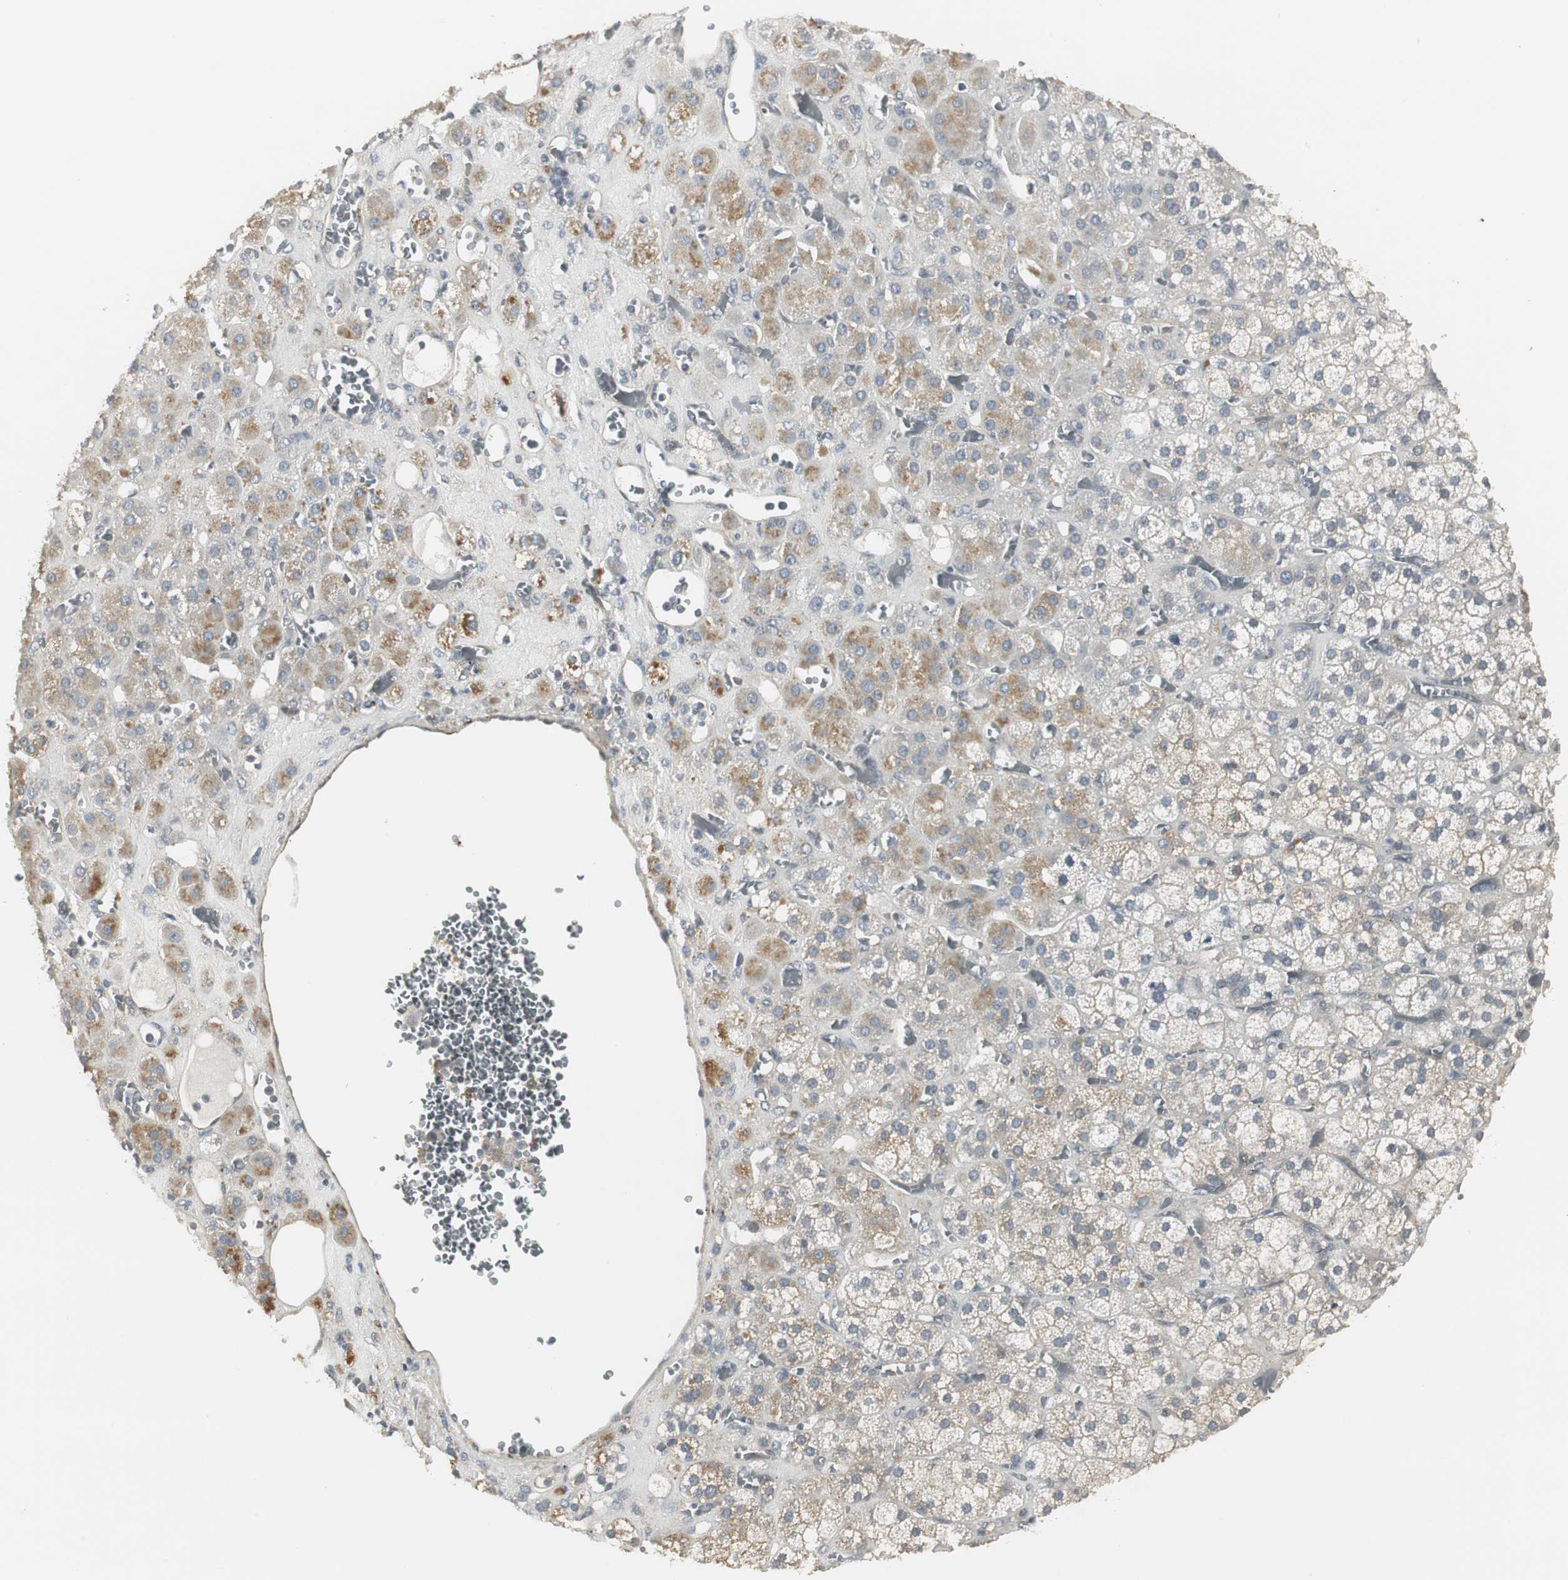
{"staining": {"intensity": "weak", "quantity": "<25%", "location": "cytoplasmic/membranous"}, "tissue": "adrenal gland", "cell_type": "Glandular cells", "image_type": "normal", "snomed": [{"axis": "morphology", "description": "Normal tissue, NOS"}, {"axis": "topography", "description": "Adrenal gland"}], "caption": "Immunohistochemistry (IHC) of benign human adrenal gland exhibits no expression in glandular cells. (DAB immunohistochemistry (IHC), high magnification).", "gene": "SCYL3", "patient": {"sex": "female", "age": 71}}